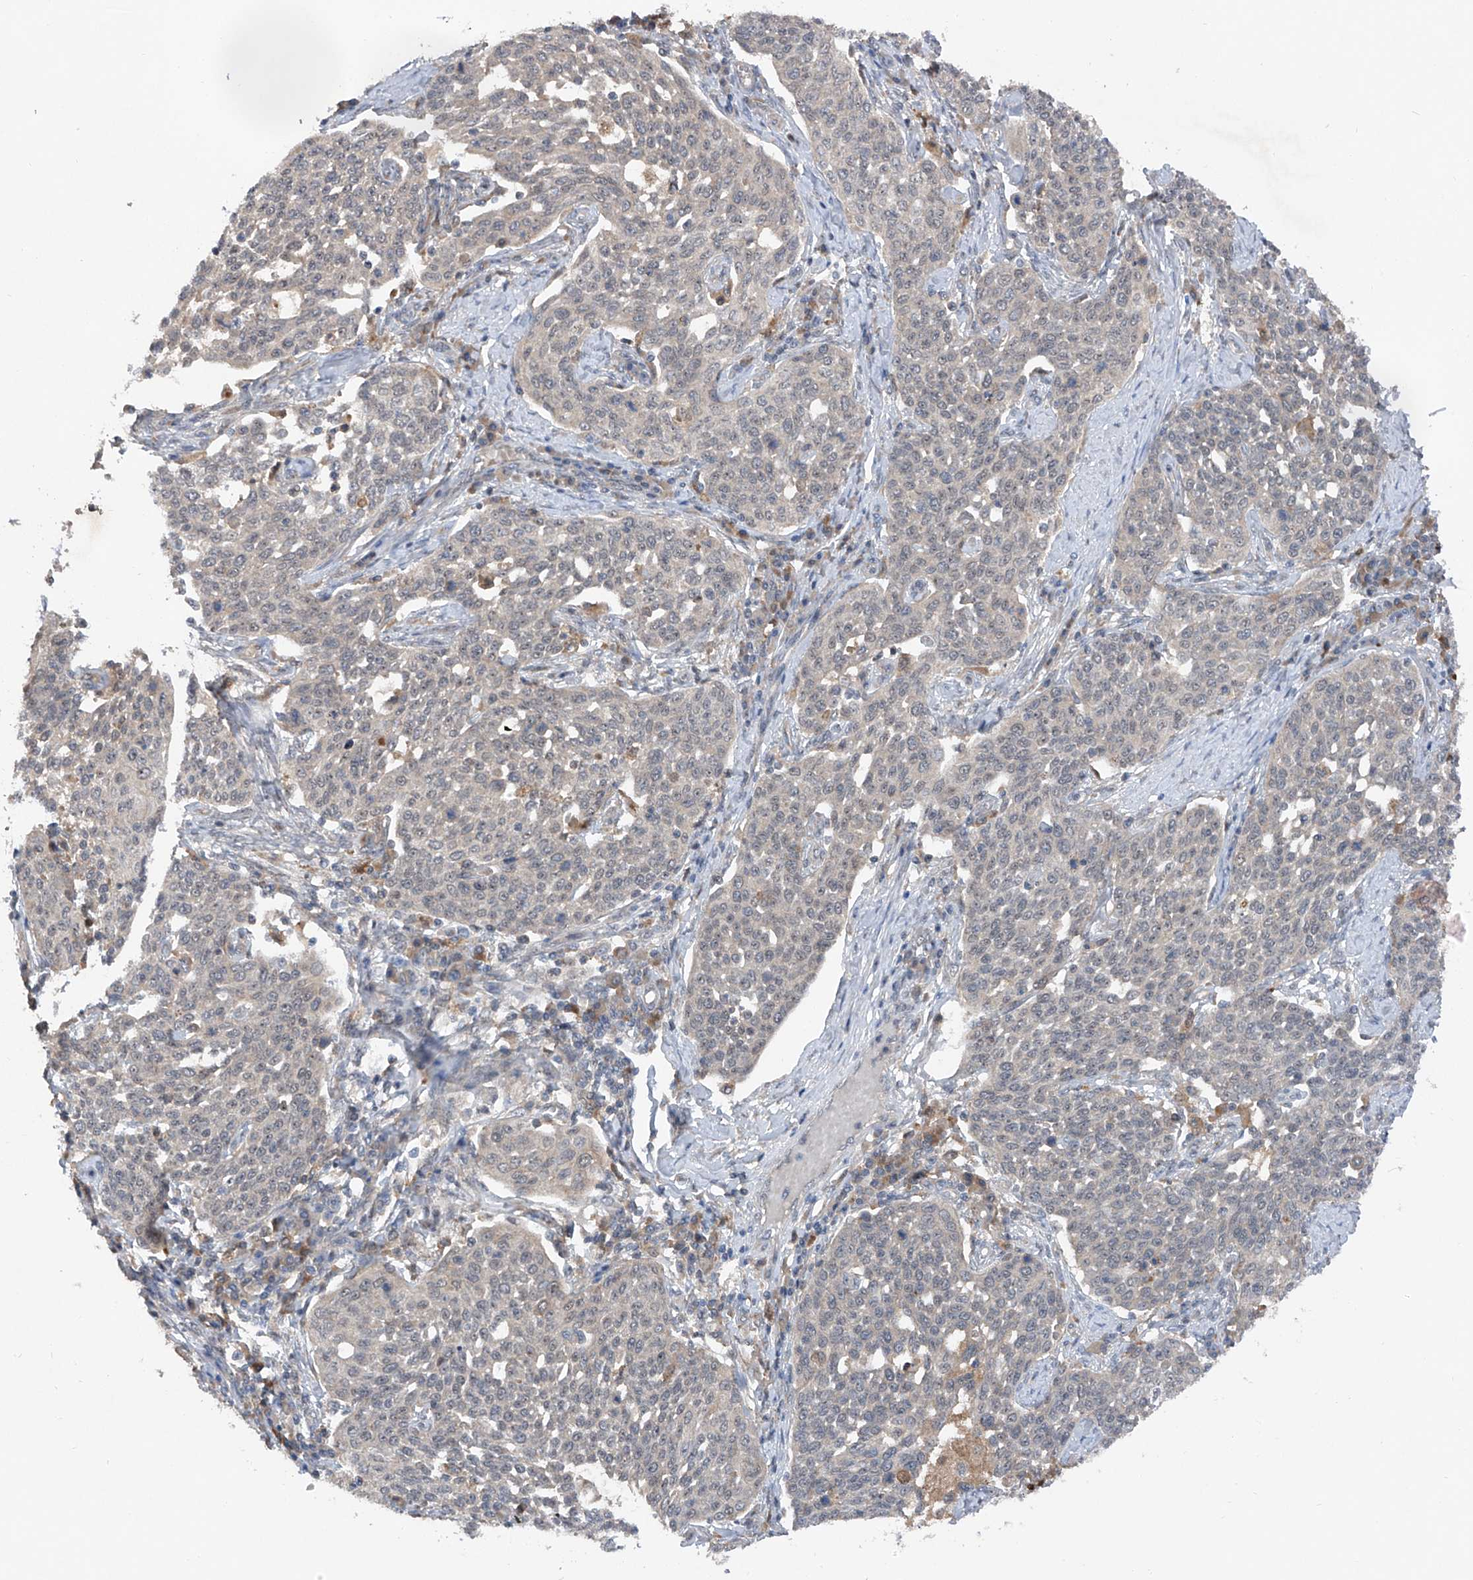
{"staining": {"intensity": "negative", "quantity": "none", "location": "none"}, "tissue": "cervical cancer", "cell_type": "Tumor cells", "image_type": "cancer", "snomed": [{"axis": "morphology", "description": "Squamous cell carcinoma, NOS"}, {"axis": "topography", "description": "Cervix"}], "caption": "An immunohistochemistry histopathology image of cervical cancer is shown. There is no staining in tumor cells of cervical cancer.", "gene": "FAM135A", "patient": {"sex": "female", "age": 34}}